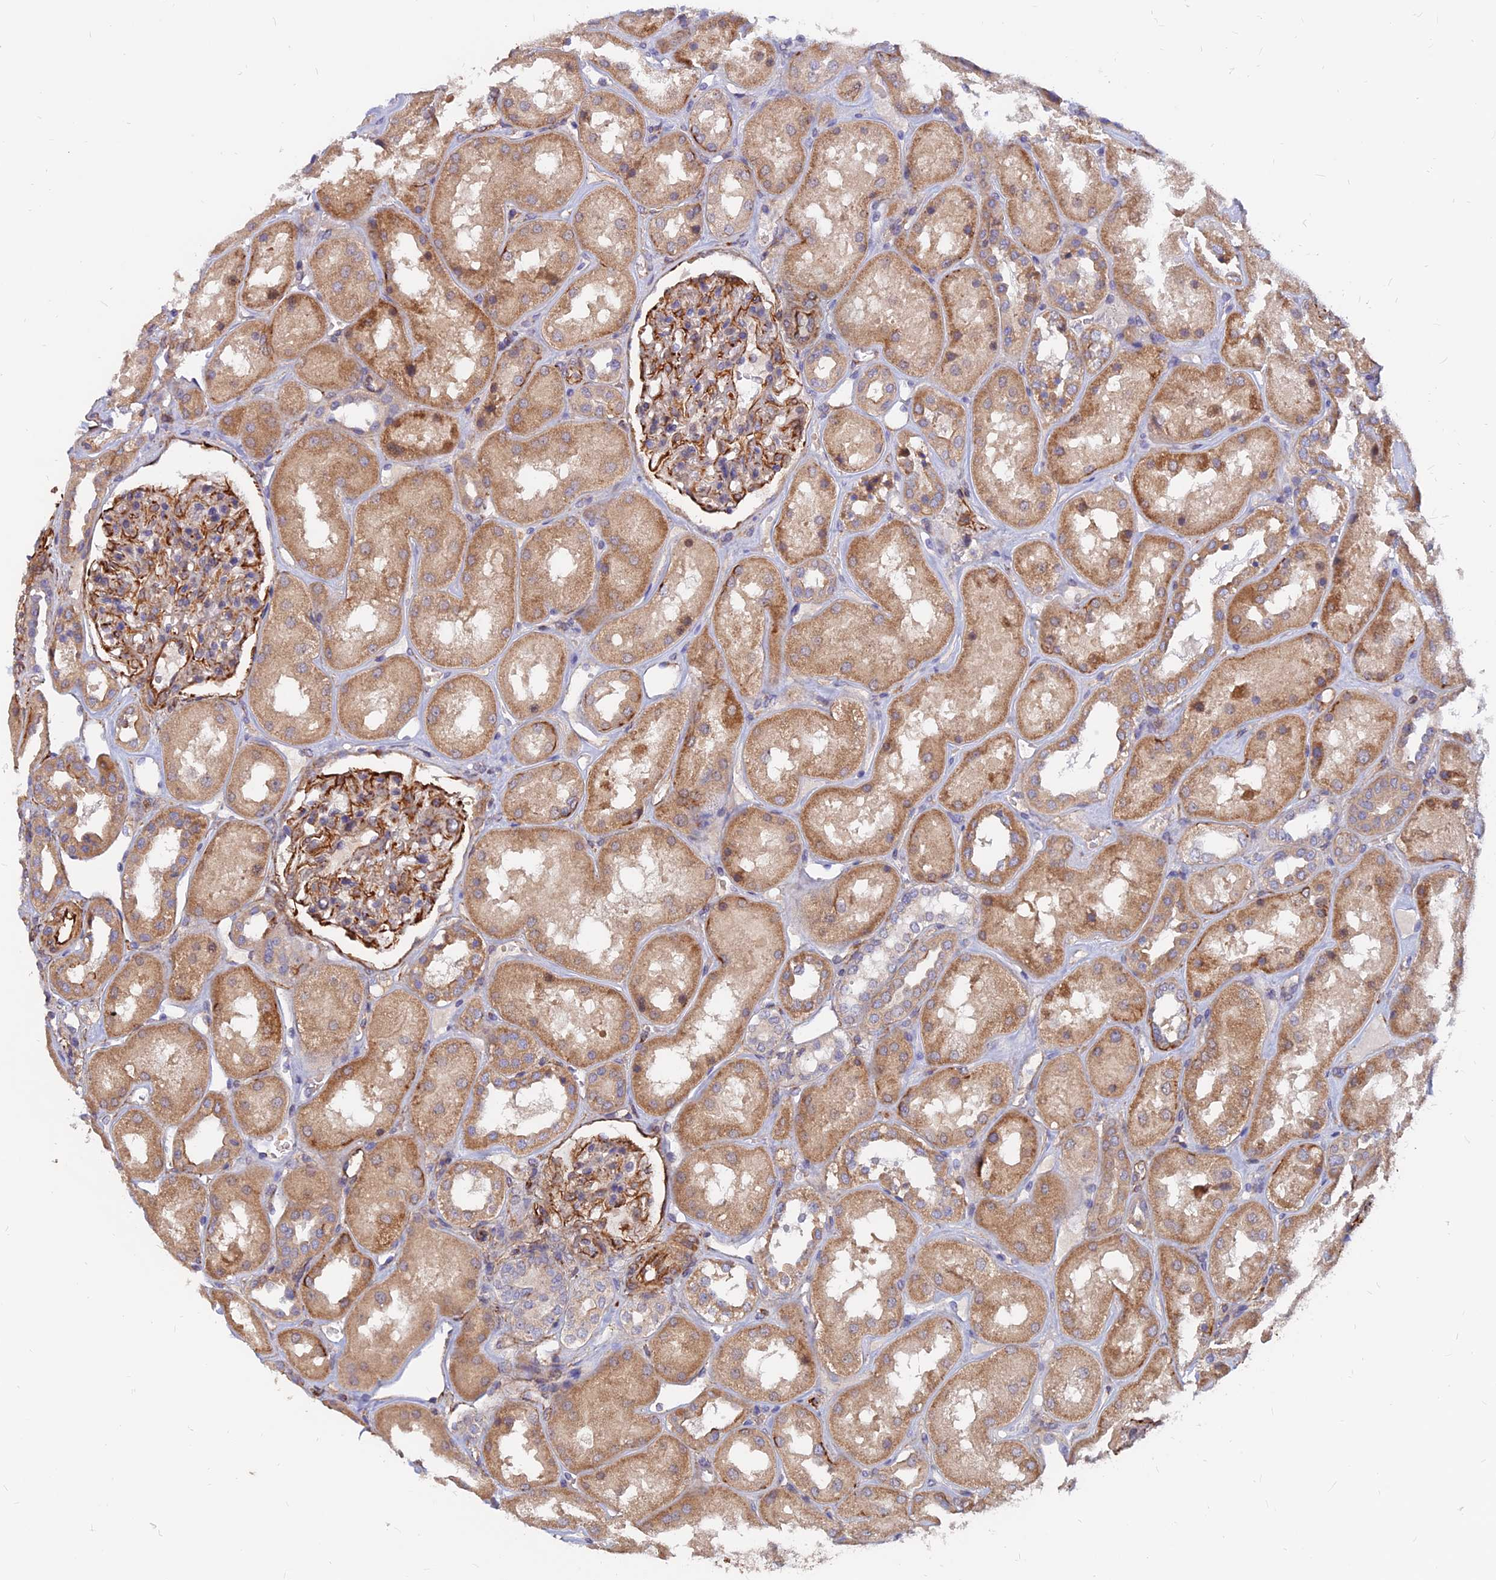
{"staining": {"intensity": "moderate", "quantity": "25%-75%", "location": "cytoplasmic/membranous"}, "tissue": "kidney", "cell_type": "Cells in glomeruli", "image_type": "normal", "snomed": [{"axis": "morphology", "description": "Normal tissue, NOS"}, {"axis": "topography", "description": "Kidney"}], "caption": "Immunohistochemical staining of unremarkable human kidney demonstrates moderate cytoplasmic/membranous protein positivity in about 25%-75% of cells in glomeruli. (DAB IHC with brightfield microscopy, high magnification).", "gene": "CDK18", "patient": {"sex": "male", "age": 70}}